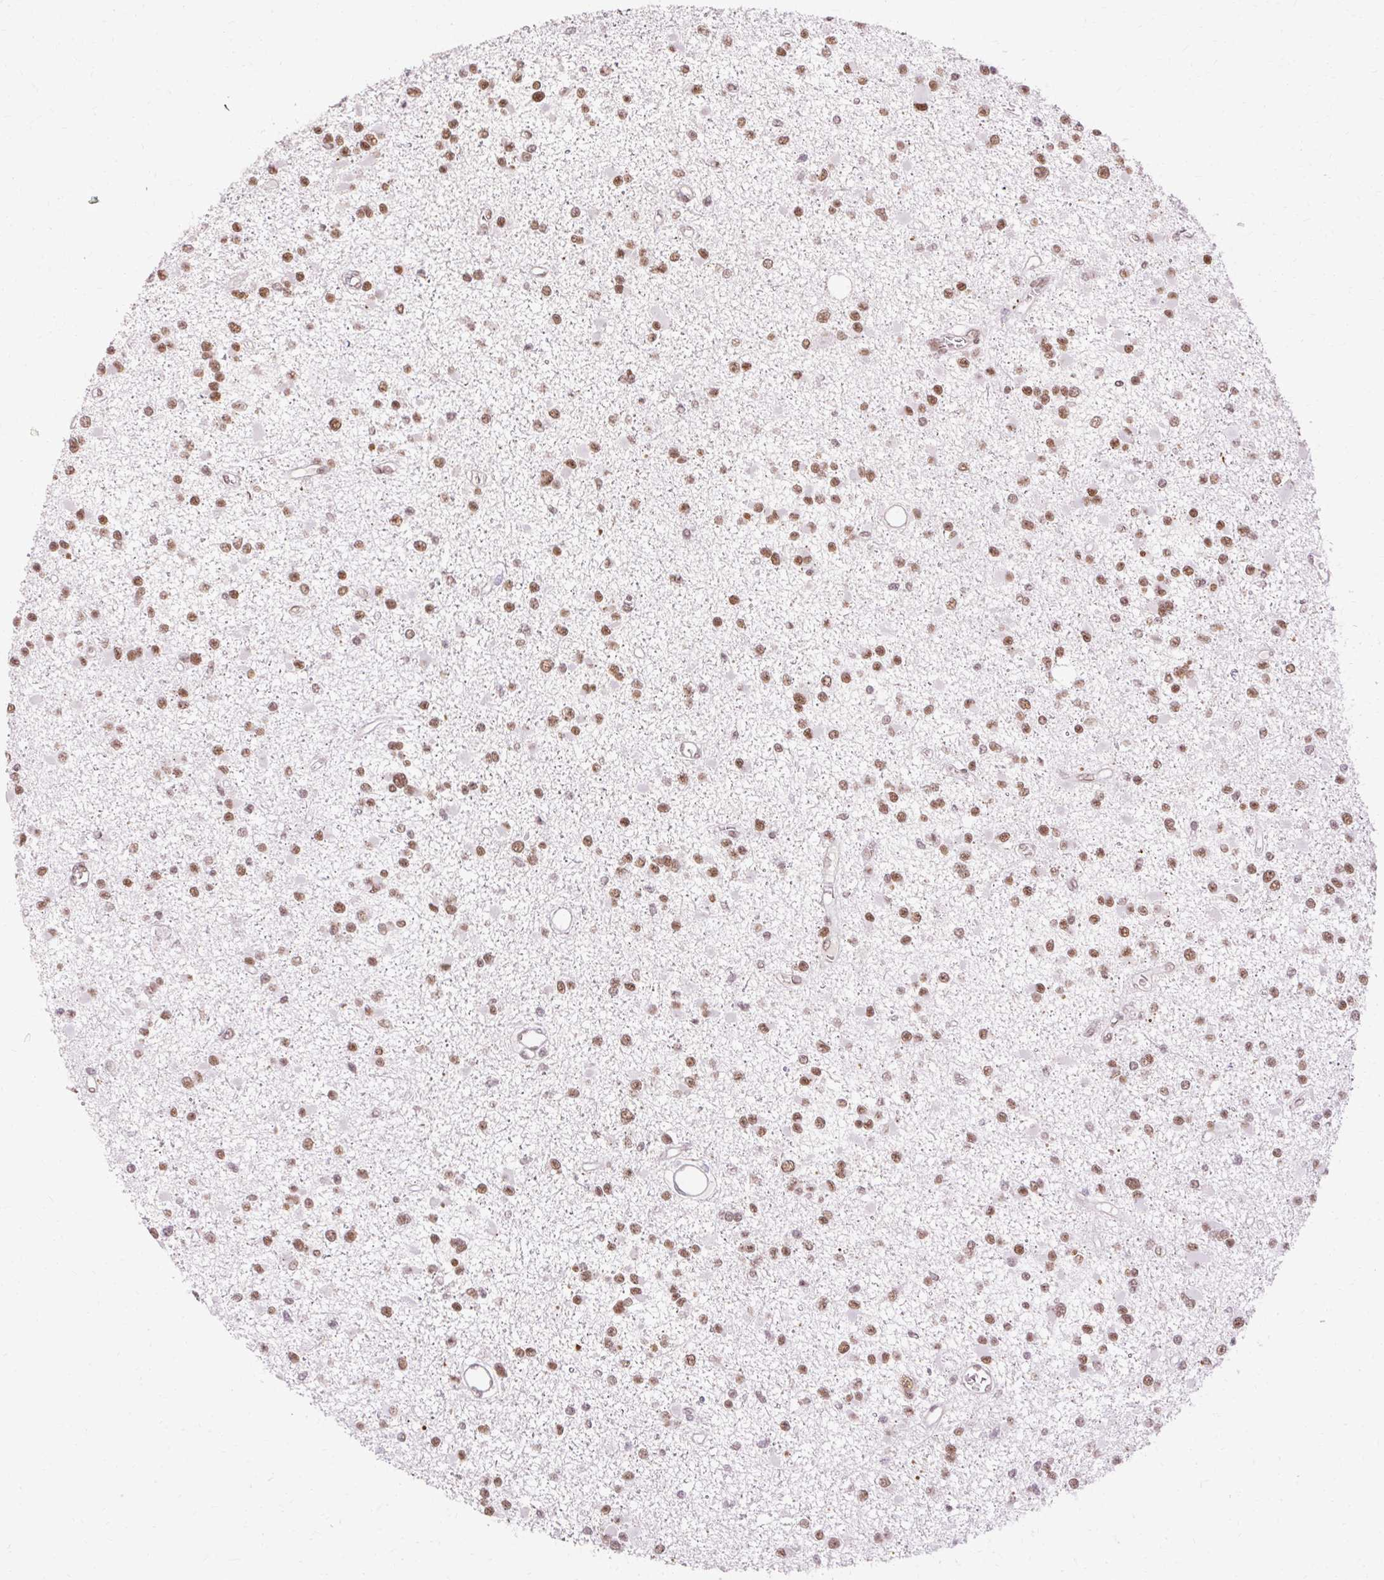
{"staining": {"intensity": "moderate", "quantity": ">75%", "location": "nuclear"}, "tissue": "glioma", "cell_type": "Tumor cells", "image_type": "cancer", "snomed": [{"axis": "morphology", "description": "Glioma, malignant, Low grade"}, {"axis": "topography", "description": "Brain"}], "caption": "Immunohistochemistry image of malignant glioma (low-grade) stained for a protein (brown), which demonstrates medium levels of moderate nuclear positivity in approximately >75% of tumor cells.", "gene": "NPIPB12", "patient": {"sex": "female", "age": 22}}